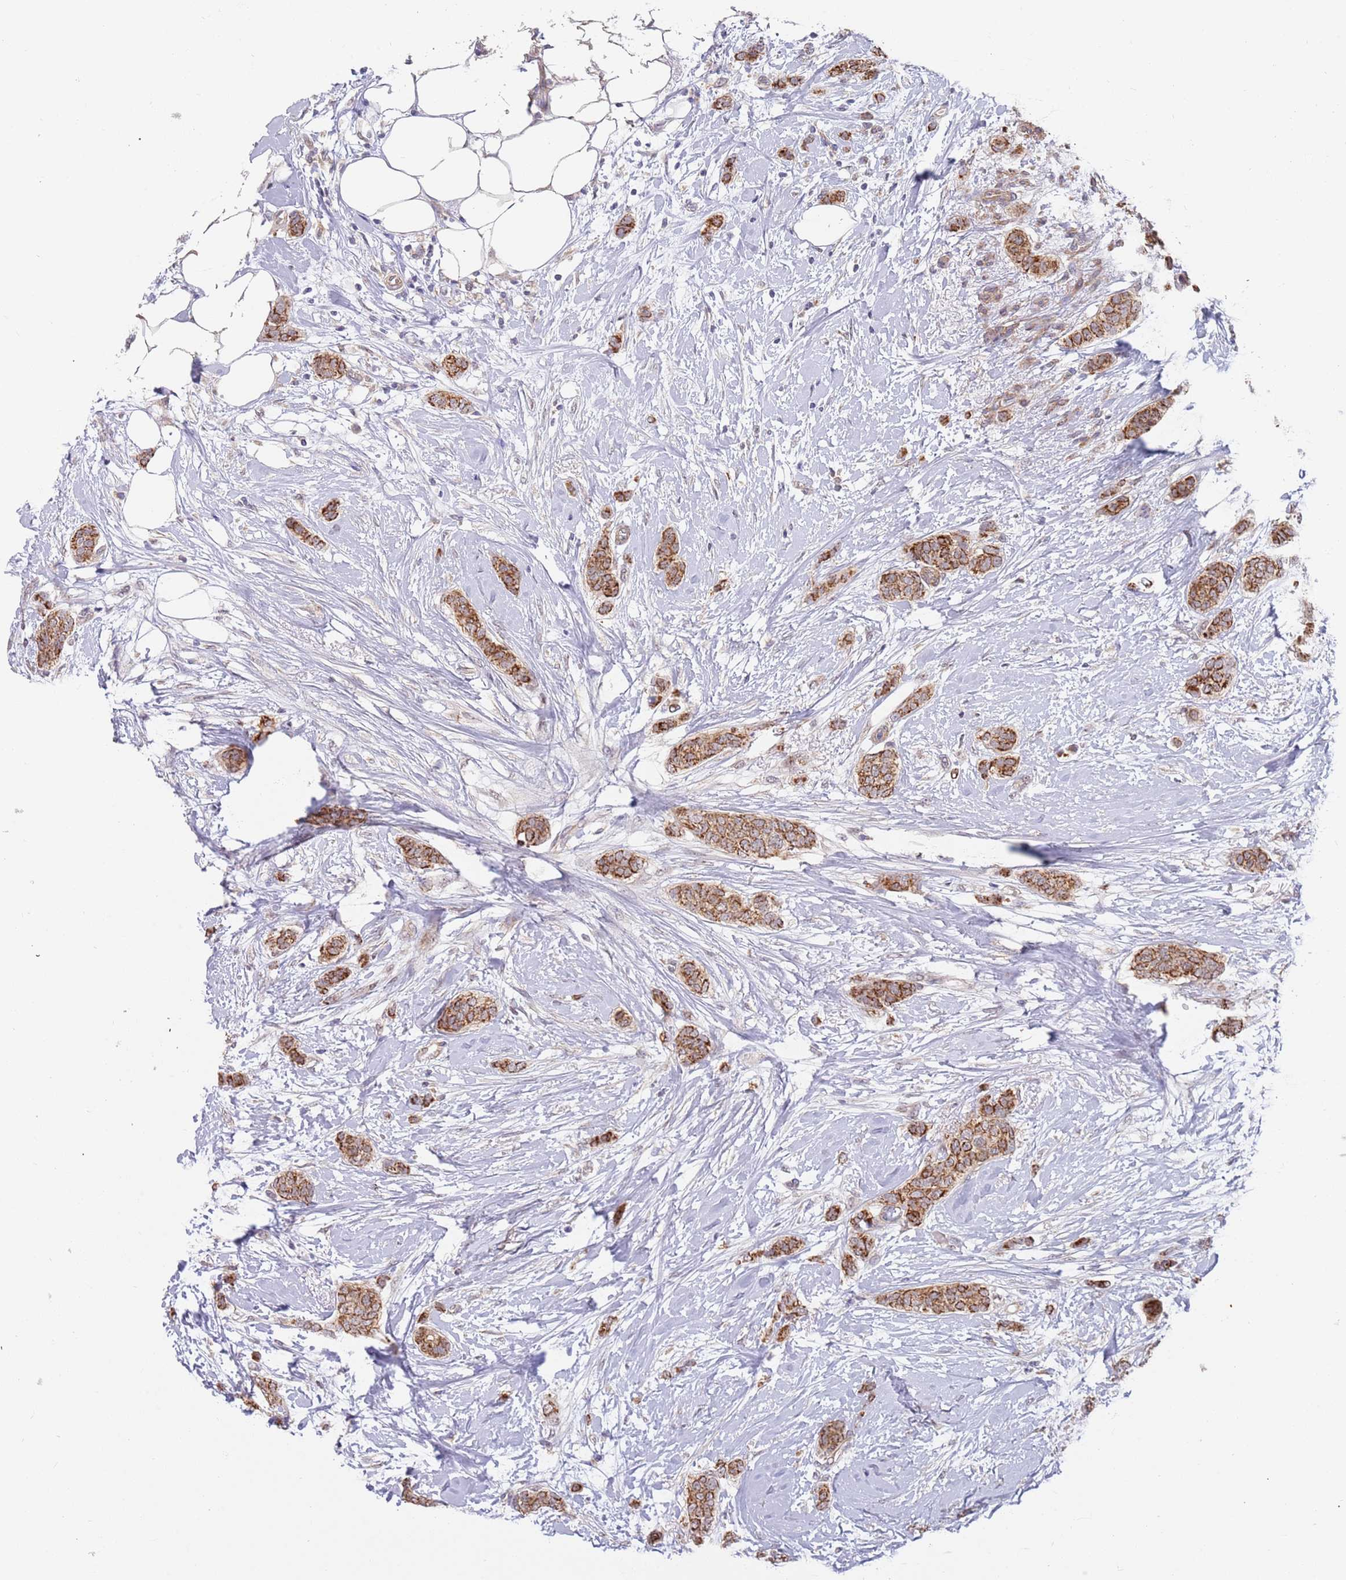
{"staining": {"intensity": "strong", "quantity": ">75%", "location": "cytoplasmic/membranous"}, "tissue": "breast cancer", "cell_type": "Tumor cells", "image_type": "cancer", "snomed": [{"axis": "morphology", "description": "Duct carcinoma"}, {"axis": "topography", "description": "Breast"}], "caption": "IHC image of human breast intraductal carcinoma stained for a protein (brown), which reveals high levels of strong cytoplasmic/membranous staining in approximately >75% of tumor cells.", "gene": "UQCC3", "patient": {"sex": "female", "age": 72}}